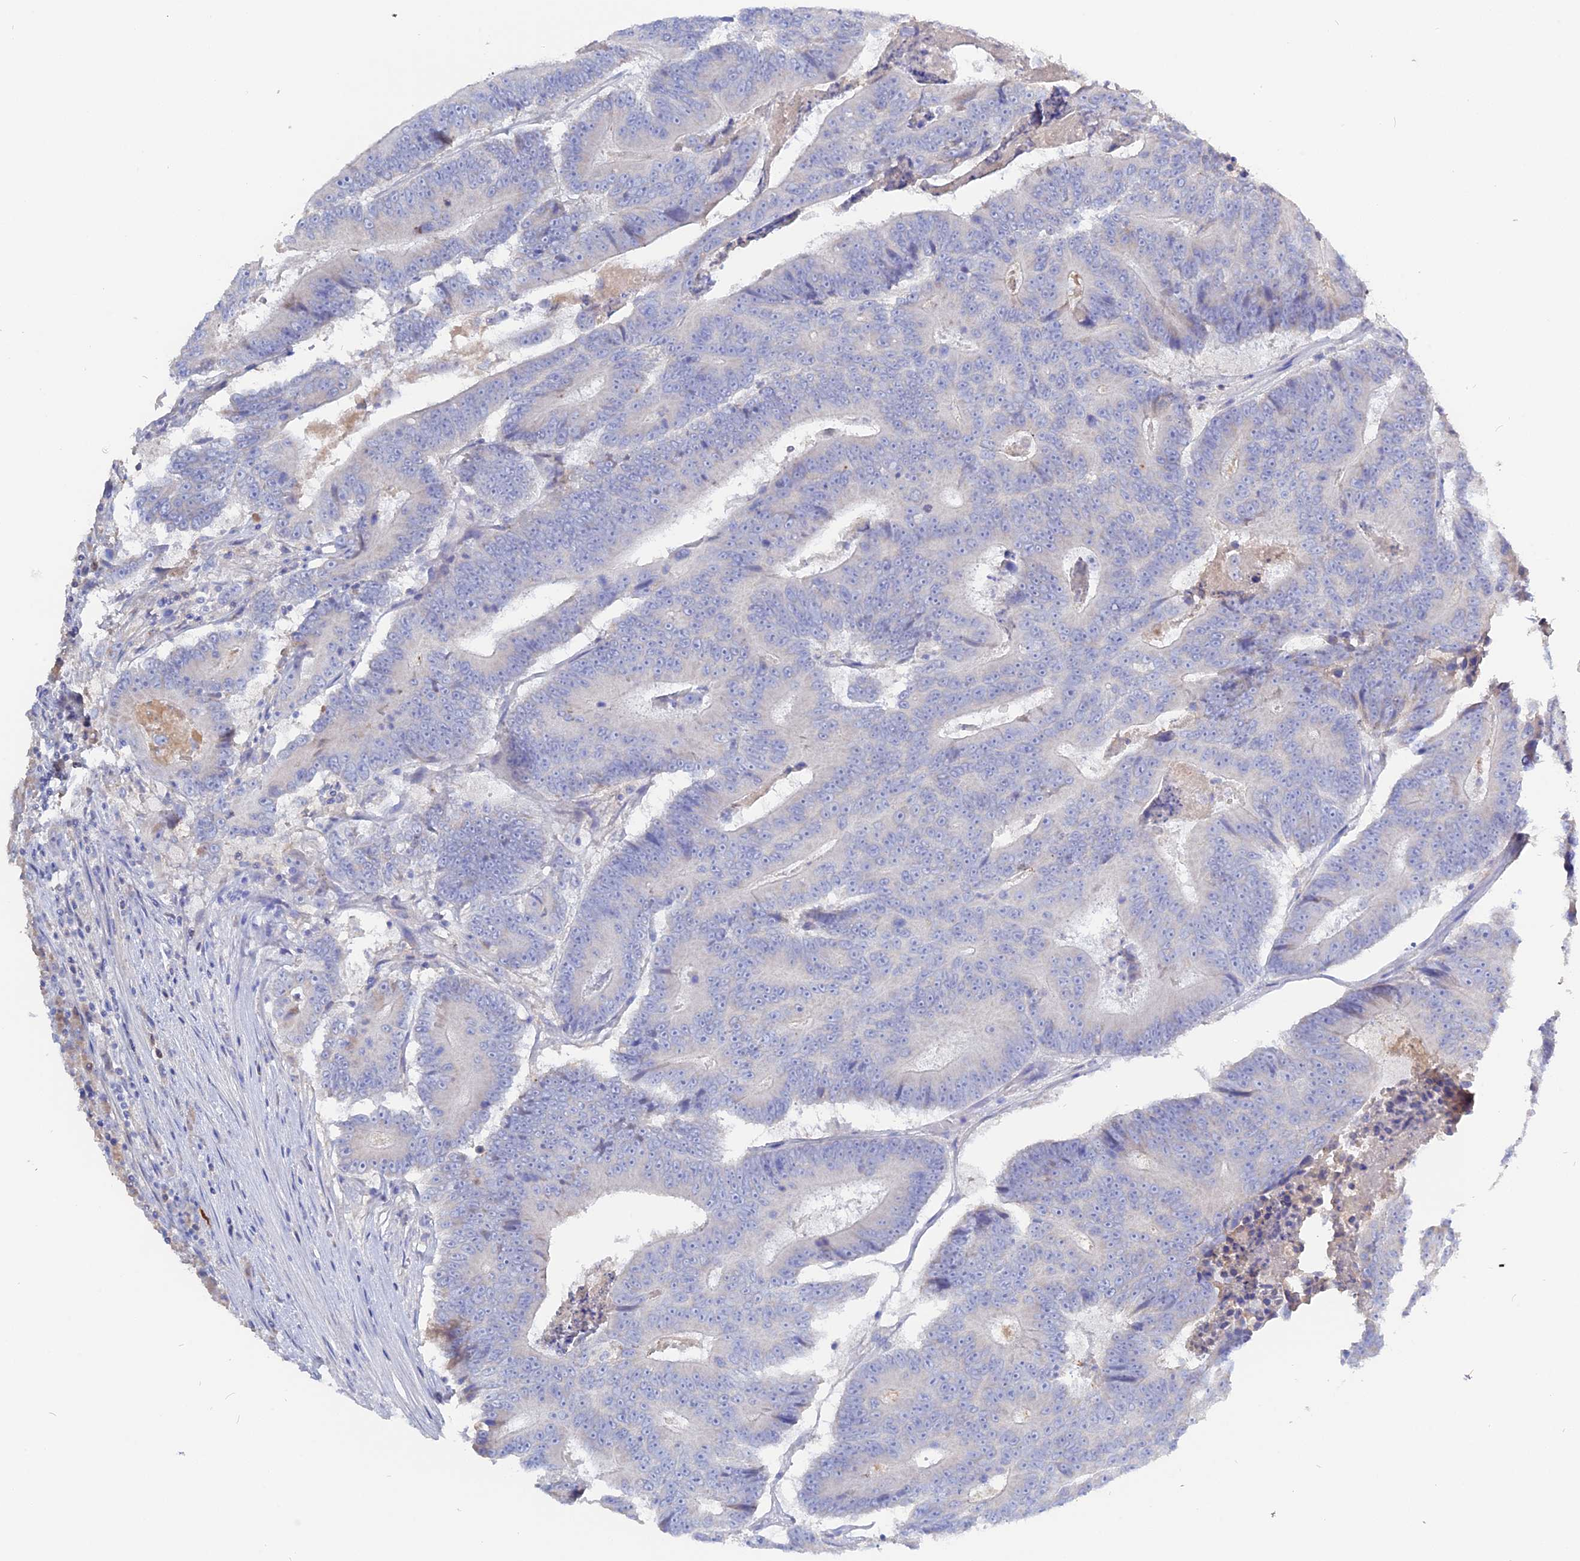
{"staining": {"intensity": "negative", "quantity": "none", "location": "none"}, "tissue": "colorectal cancer", "cell_type": "Tumor cells", "image_type": "cancer", "snomed": [{"axis": "morphology", "description": "Adenocarcinoma, NOS"}, {"axis": "topography", "description": "Colon"}], "caption": "The immunohistochemistry image has no significant positivity in tumor cells of colorectal cancer tissue.", "gene": "ADGRA1", "patient": {"sex": "male", "age": 83}}